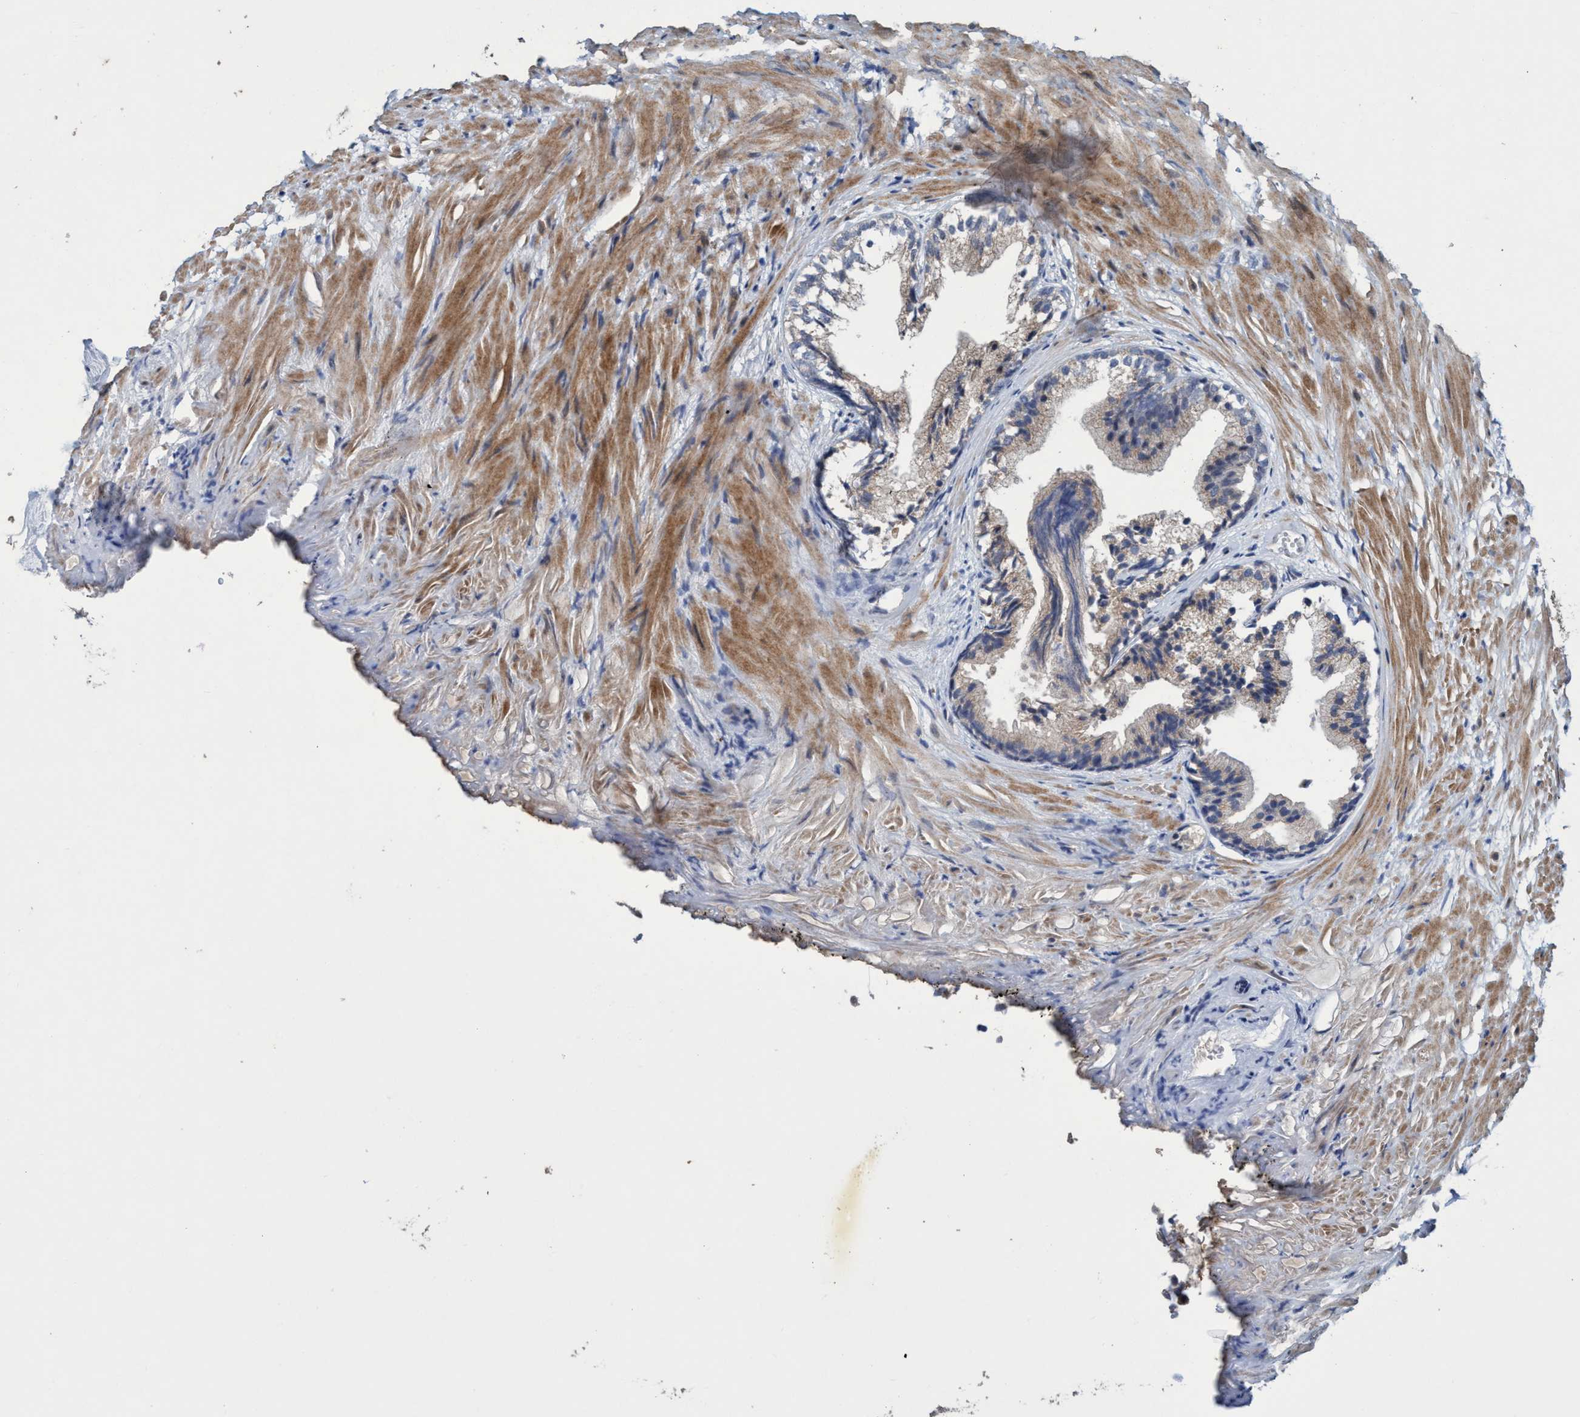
{"staining": {"intensity": "weak", "quantity": ">75%", "location": "cytoplasmic/membranous,nuclear"}, "tissue": "prostate", "cell_type": "Glandular cells", "image_type": "normal", "snomed": [{"axis": "morphology", "description": "Normal tissue, NOS"}, {"axis": "topography", "description": "Prostate"}], "caption": "A photomicrograph showing weak cytoplasmic/membranous,nuclear staining in about >75% of glandular cells in normal prostate, as visualized by brown immunohistochemical staining.", "gene": "ZNF677", "patient": {"sex": "male", "age": 76}}